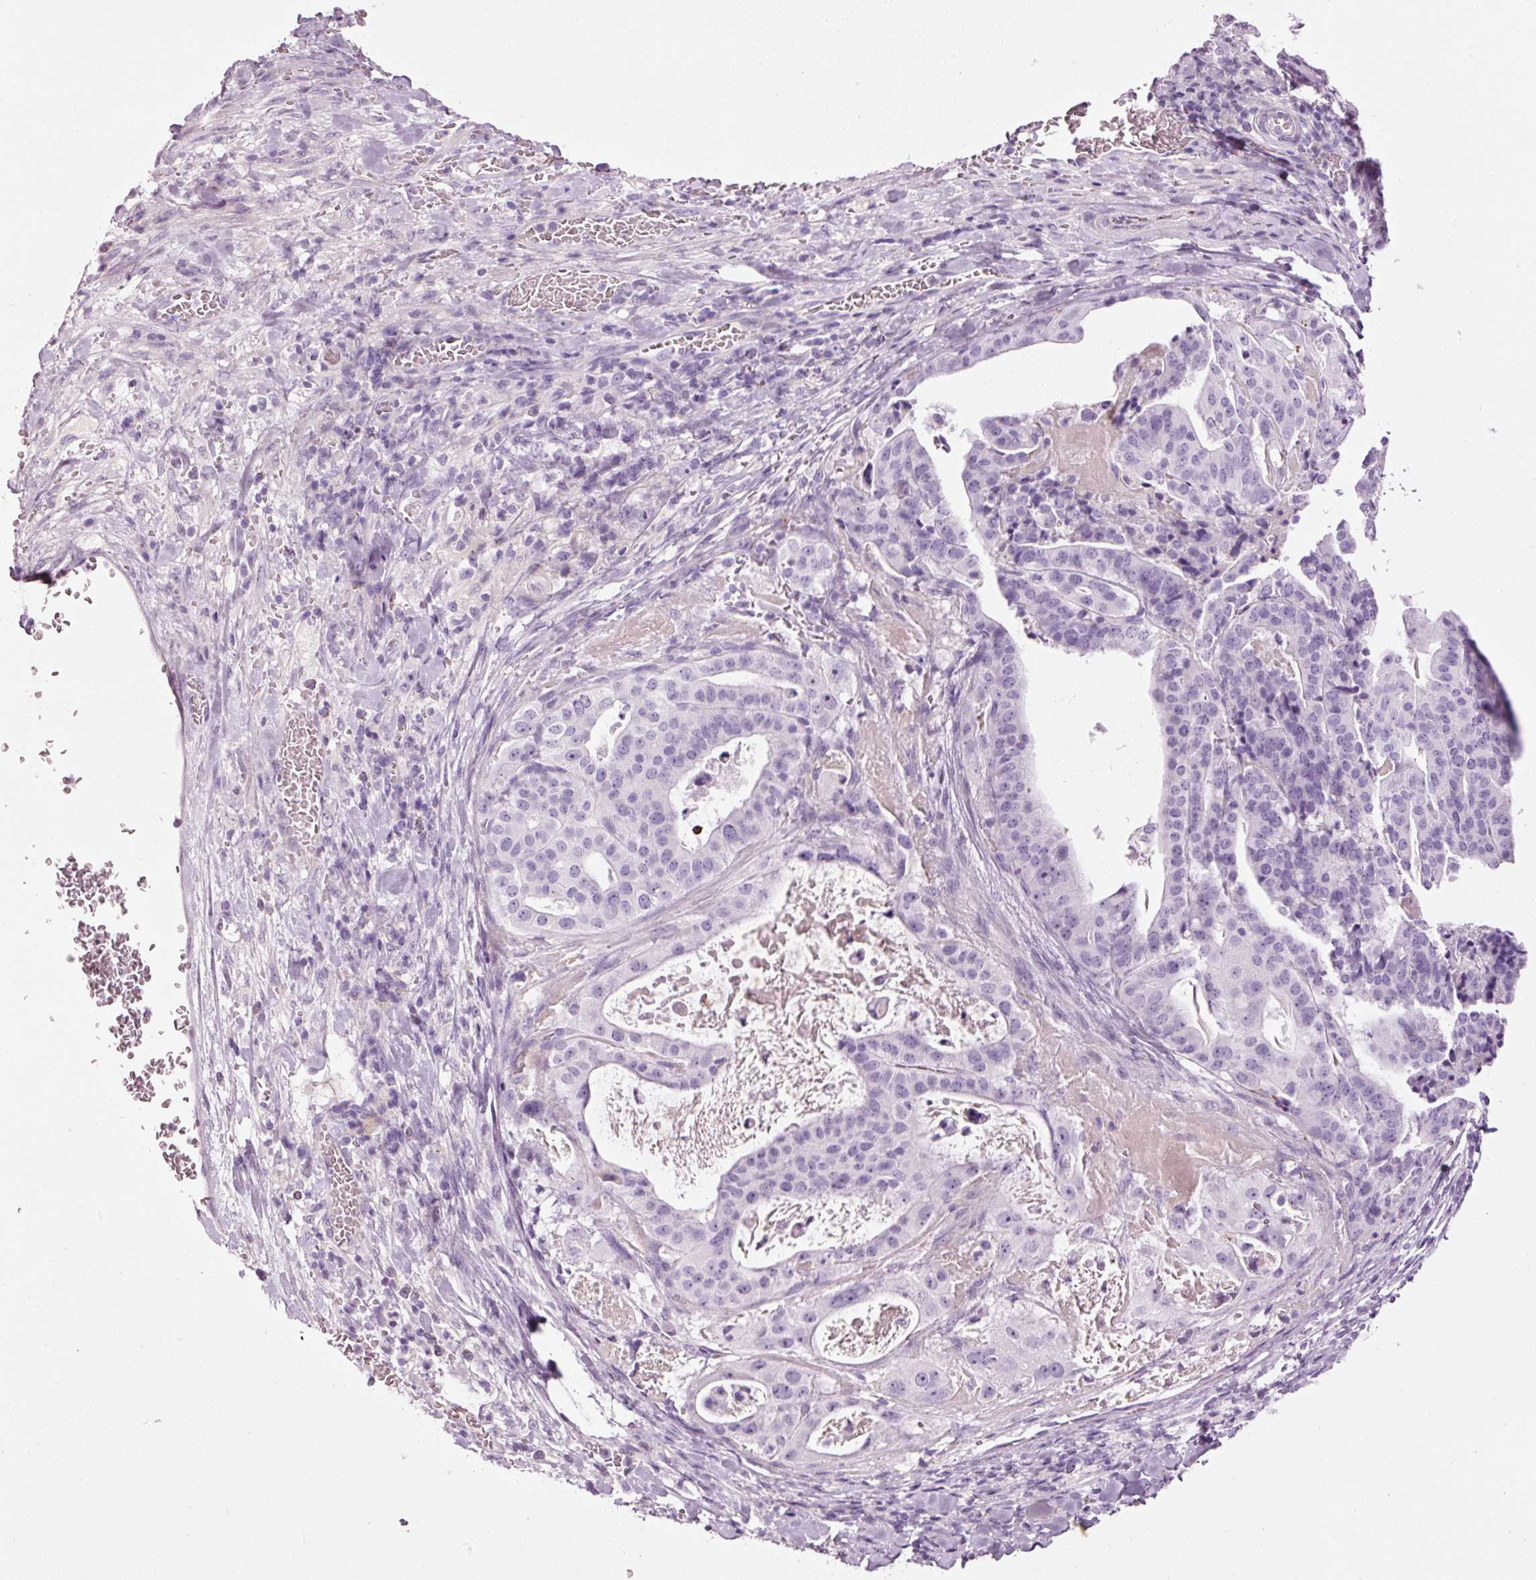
{"staining": {"intensity": "negative", "quantity": "none", "location": "none"}, "tissue": "stomach cancer", "cell_type": "Tumor cells", "image_type": "cancer", "snomed": [{"axis": "morphology", "description": "Adenocarcinoma, NOS"}, {"axis": "topography", "description": "Stomach"}], "caption": "IHC photomicrograph of neoplastic tissue: stomach cancer (adenocarcinoma) stained with DAB shows no significant protein expression in tumor cells. (Stains: DAB (3,3'-diaminobenzidine) immunohistochemistry (IHC) with hematoxylin counter stain, Microscopy: brightfield microscopy at high magnification).", "gene": "MUC5AC", "patient": {"sex": "male", "age": 48}}